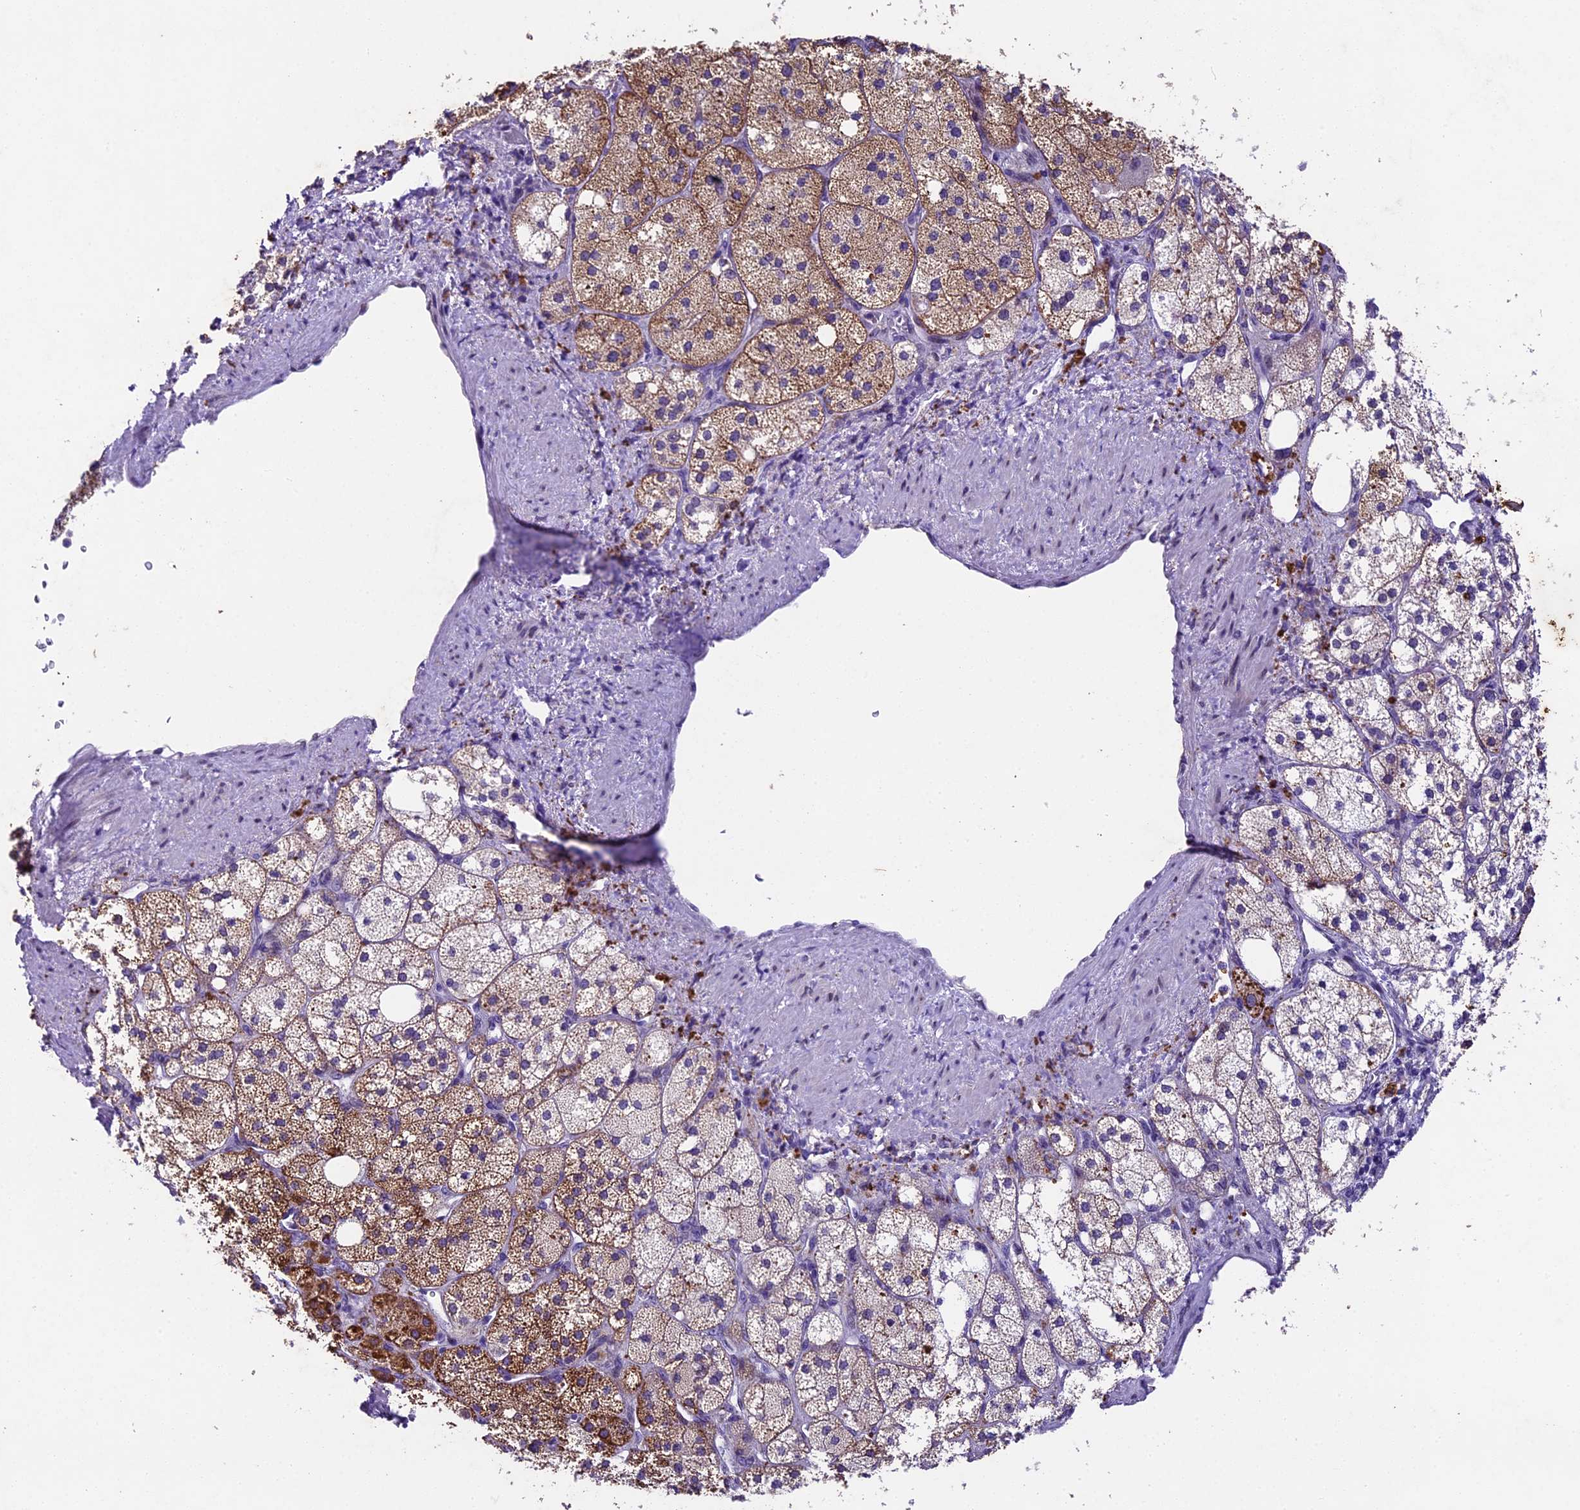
{"staining": {"intensity": "strong", "quantity": "25%-75%", "location": "cytoplasmic/membranous"}, "tissue": "adrenal gland", "cell_type": "Glandular cells", "image_type": "normal", "snomed": [{"axis": "morphology", "description": "Normal tissue, NOS"}, {"axis": "topography", "description": "Adrenal gland"}], "caption": "A histopathology image of human adrenal gland stained for a protein reveals strong cytoplasmic/membranous brown staining in glandular cells. Using DAB (3,3'-diaminobenzidine) (brown) and hematoxylin (blue) stains, captured at high magnification using brightfield microscopy.", "gene": "IFT140", "patient": {"sex": "male", "age": 61}}